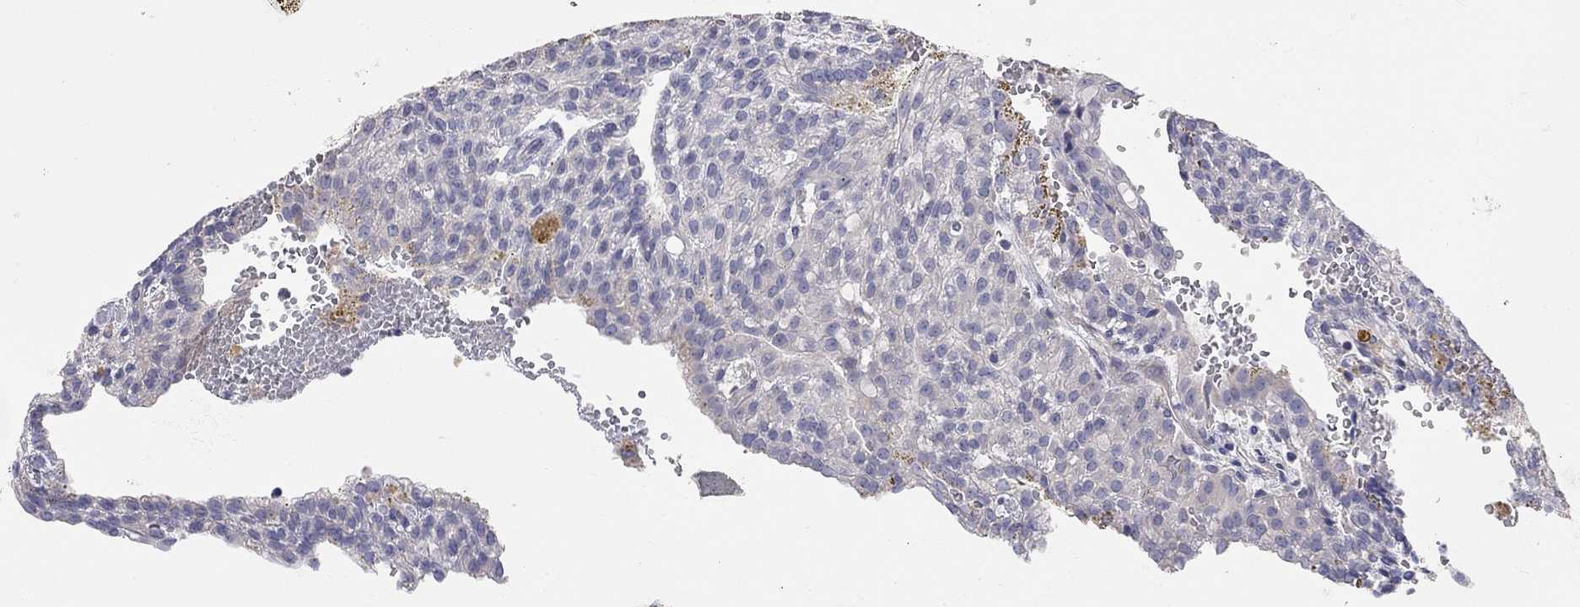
{"staining": {"intensity": "negative", "quantity": "none", "location": "none"}, "tissue": "renal cancer", "cell_type": "Tumor cells", "image_type": "cancer", "snomed": [{"axis": "morphology", "description": "Adenocarcinoma, NOS"}, {"axis": "topography", "description": "Kidney"}], "caption": "Immunohistochemistry photomicrograph of neoplastic tissue: human renal cancer stained with DAB reveals no significant protein staining in tumor cells. (DAB (3,3'-diaminobenzidine) immunohistochemistry (IHC) visualized using brightfield microscopy, high magnification).", "gene": "KCNB1", "patient": {"sex": "male", "age": 63}}